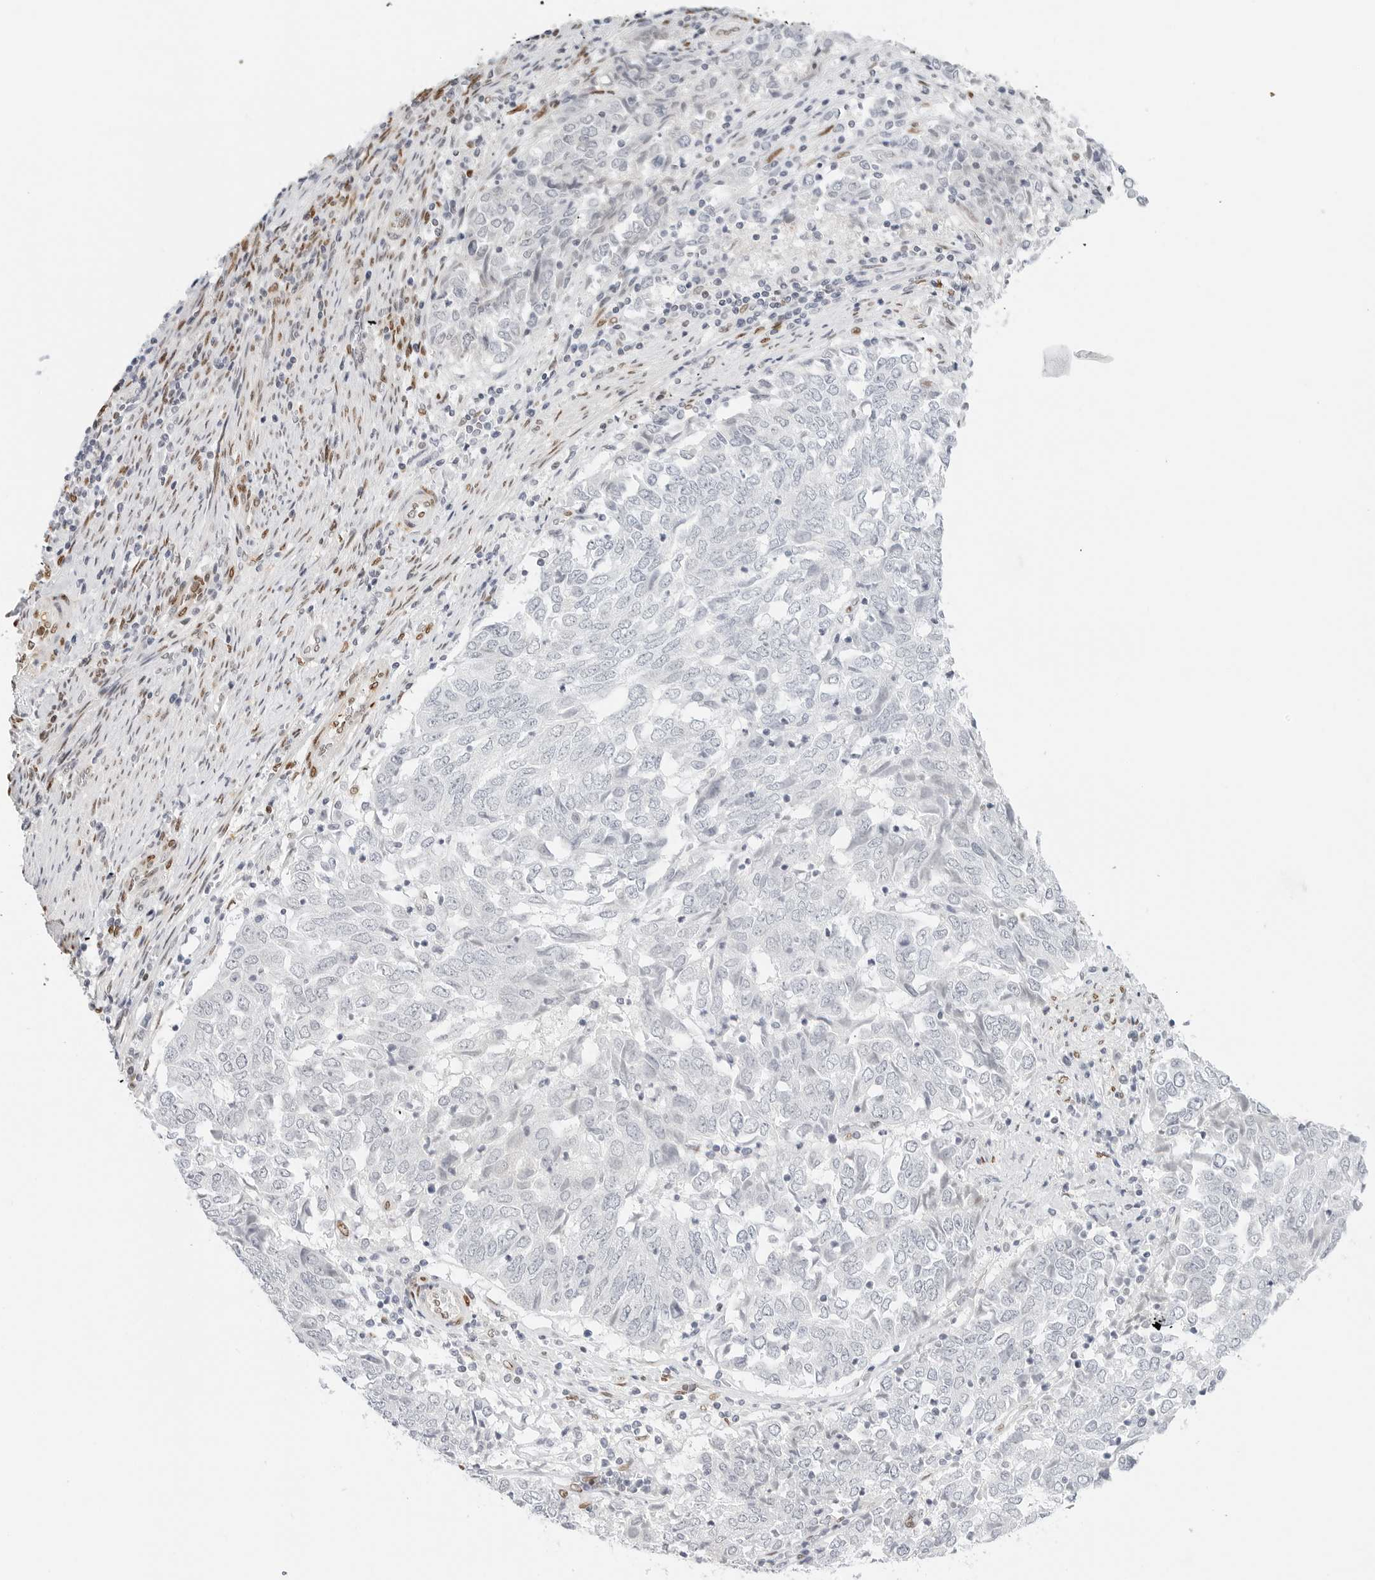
{"staining": {"intensity": "negative", "quantity": "none", "location": "none"}, "tissue": "endometrial cancer", "cell_type": "Tumor cells", "image_type": "cancer", "snomed": [{"axis": "morphology", "description": "Adenocarcinoma, NOS"}, {"axis": "topography", "description": "Endometrium"}], "caption": "High magnification brightfield microscopy of endometrial adenocarcinoma stained with DAB (3,3'-diaminobenzidine) (brown) and counterstained with hematoxylin (blue): tumor cells show no significant staining. (Immunohistochemistry, brightfield microscopy, high magnification).", "gene": "SPIDR", "patient": {"sex": "female", "age": 80}}